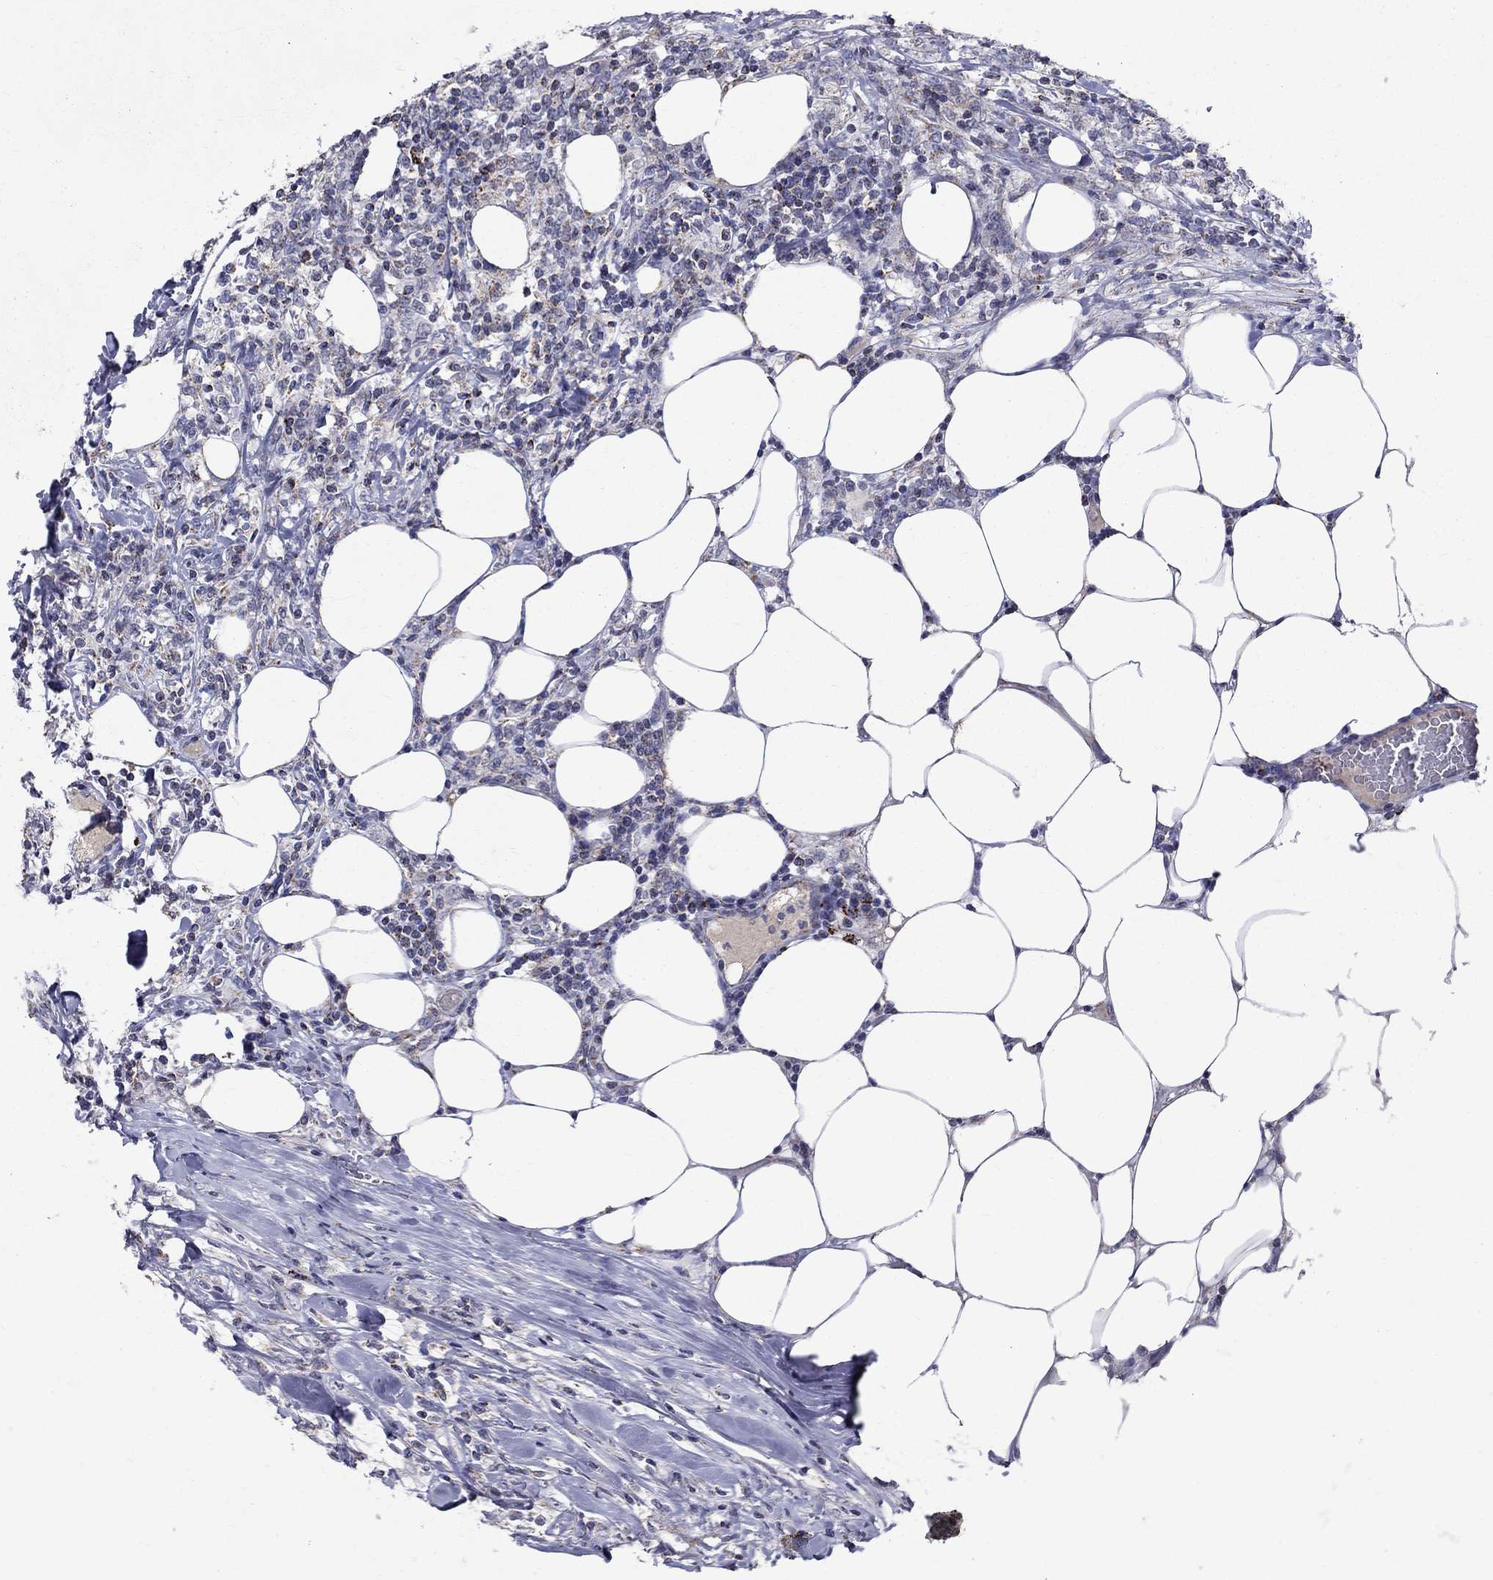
{"staining": {"intensity": "negative", "quantity": "none", "location": "none"}, "tissue": "lymphoma", "cell_type": "Tumor cells", "image_type": "cancer", "snomed": [{"axis": "morphology", "description": "Malignant lymphoma, non-Hodgkin's type, High grade"}, {"axis": "topography", "description": "Lymph node"}], "caption": "IHC of malignant lymphoma, non-Hodgkin's type (high-grade) reveals no staining in tumor cells. The staining was performed using DAB (3,3'-diaminobenzidine) to visualize the protein expression in brown, while the nuclei were stained in blue with hematoxylin (Magnification: 20x).", "gene": "SLC4A10", "patient": {"sex": "female", "age": 84}}